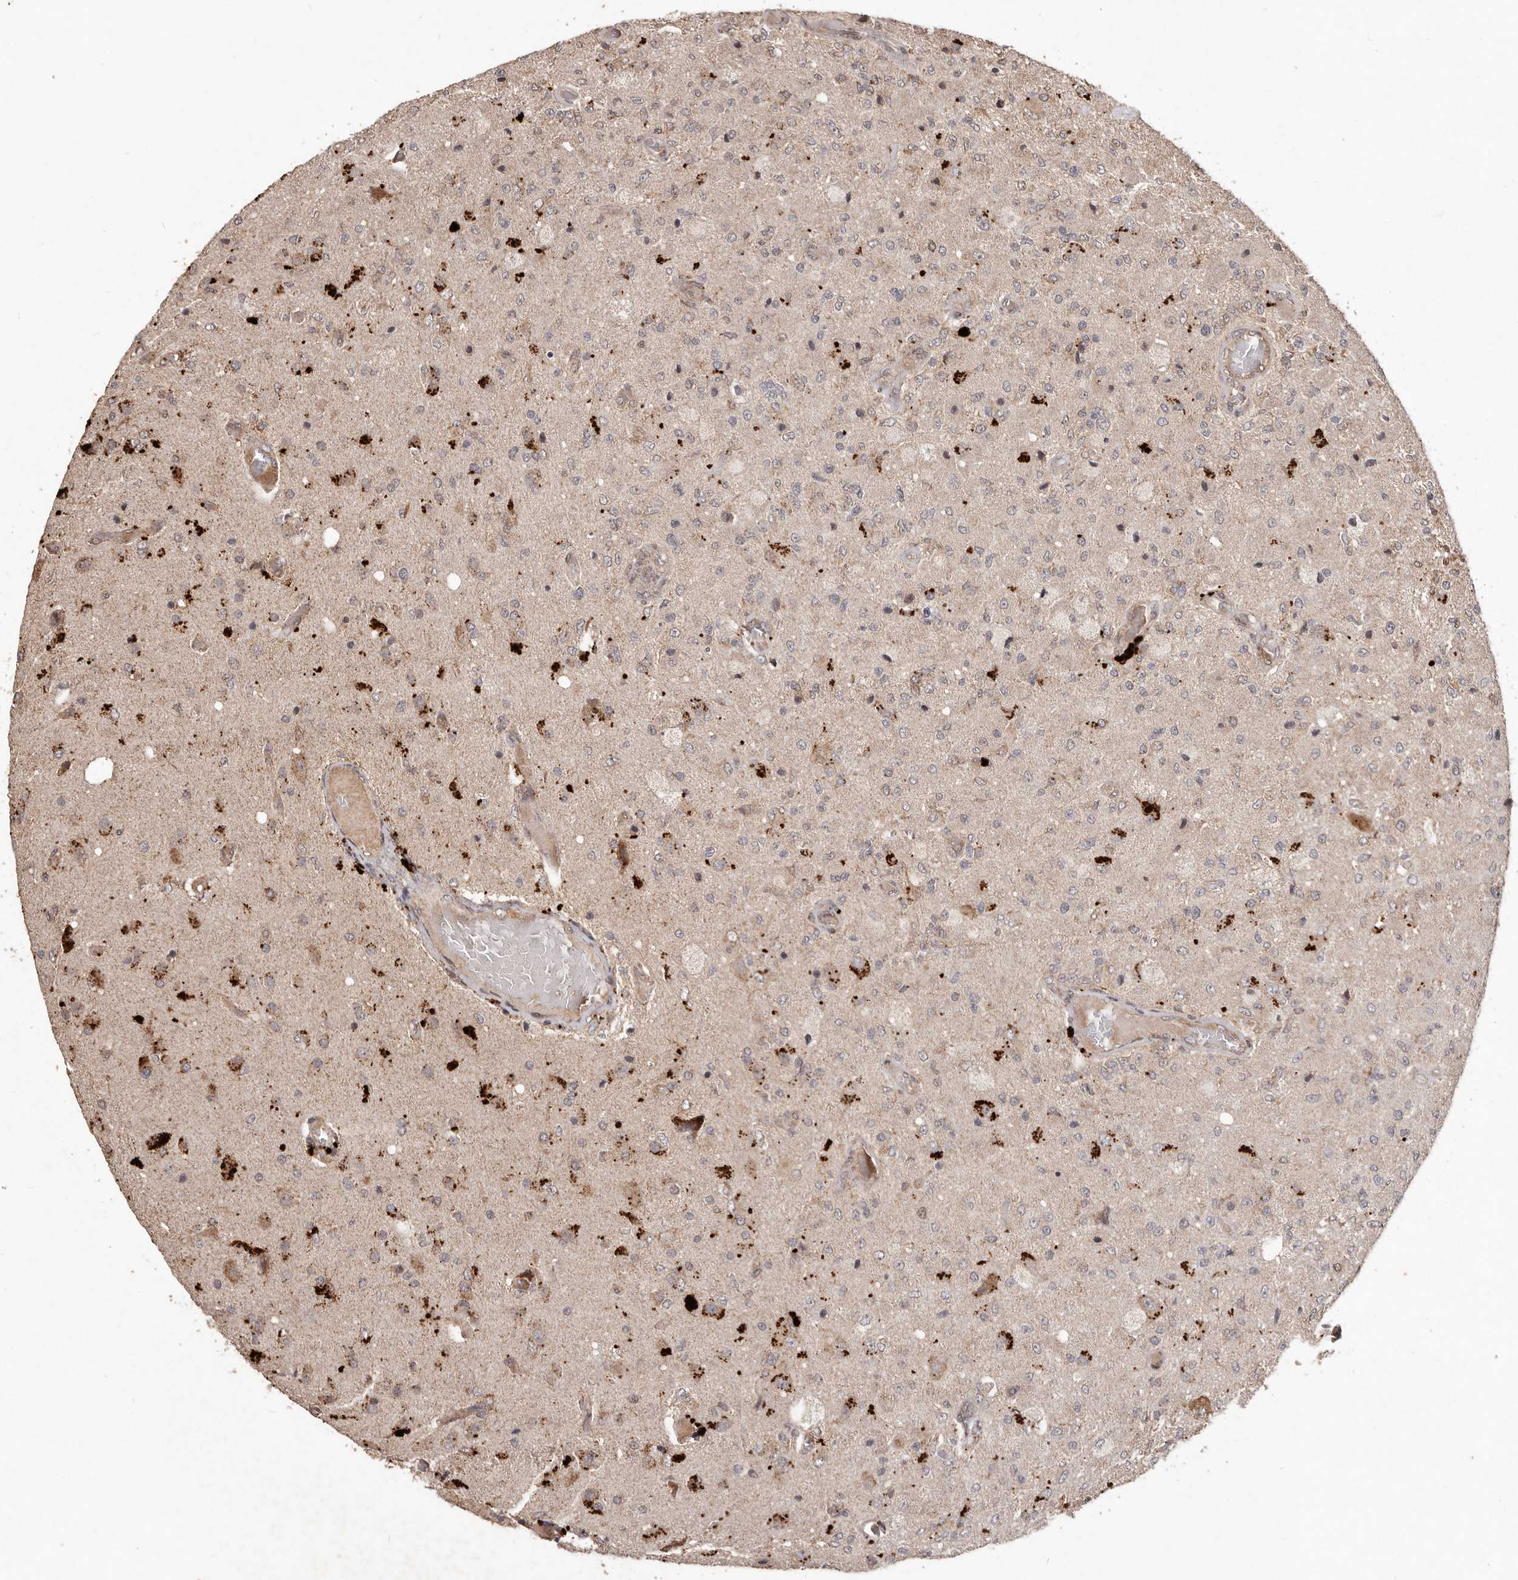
{"staining": {"intensity": "weak", "quantity": "<25%", "location": "cytoplasmic/membranous"}, "tissue": "glioma", "cell_type": "Tumor cells", "image_type": "cancer", "snomed": [{"axis": "morphology", "description": "Normal tissue, NOS"}, {"axis": "morphology", "description": "Glioma, malignant, High grade"}, {"axis": "topography", "description": "Cerebral cortex"}], "caption": "Immunohistochemical staining of human malignant high-grade glioma reveals no significant positivity in tumor cells.", "gene": "PLOD2", "patient": {"sex": "male", "age": 77}}